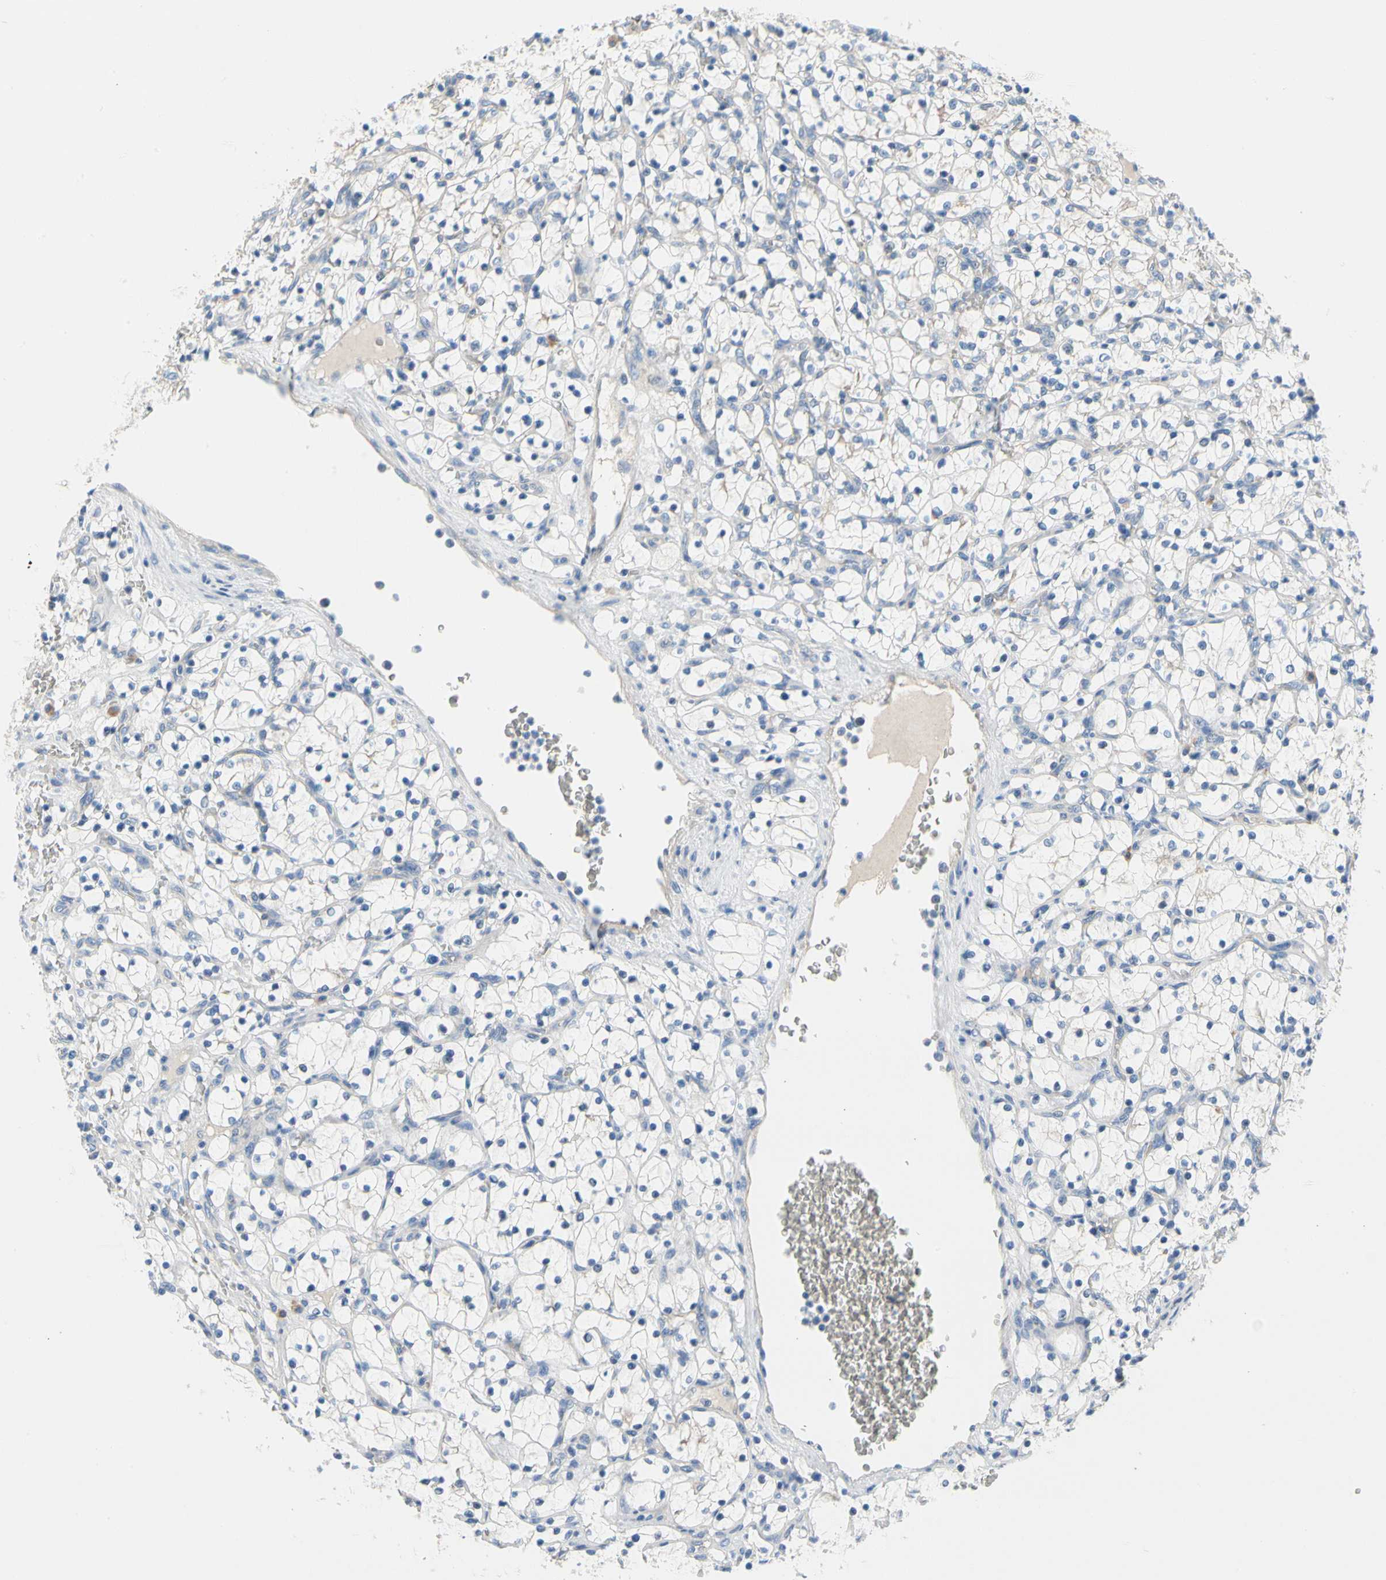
{"staining": {"intensity": "negative", "quantity": "none", "location": "none"}, "tissue": "renal cancer", "cell_type": "Tumor cells", "image_type": "cancer", "snomed": [{"axis": "morphology", "description": "Adenocarcinoma, NOS"}, {"axis": "topography", "description": "Kidney"}], "caption": "Immunohistochemical staining of renal cancer exhibits no significant staining in tumor cells. The staining is performed using DAB brown chromogen with nuclei counter-stained in using hematoxylin.", "gene": "CA14", "patient": {"sex": "female", "age": 69}}